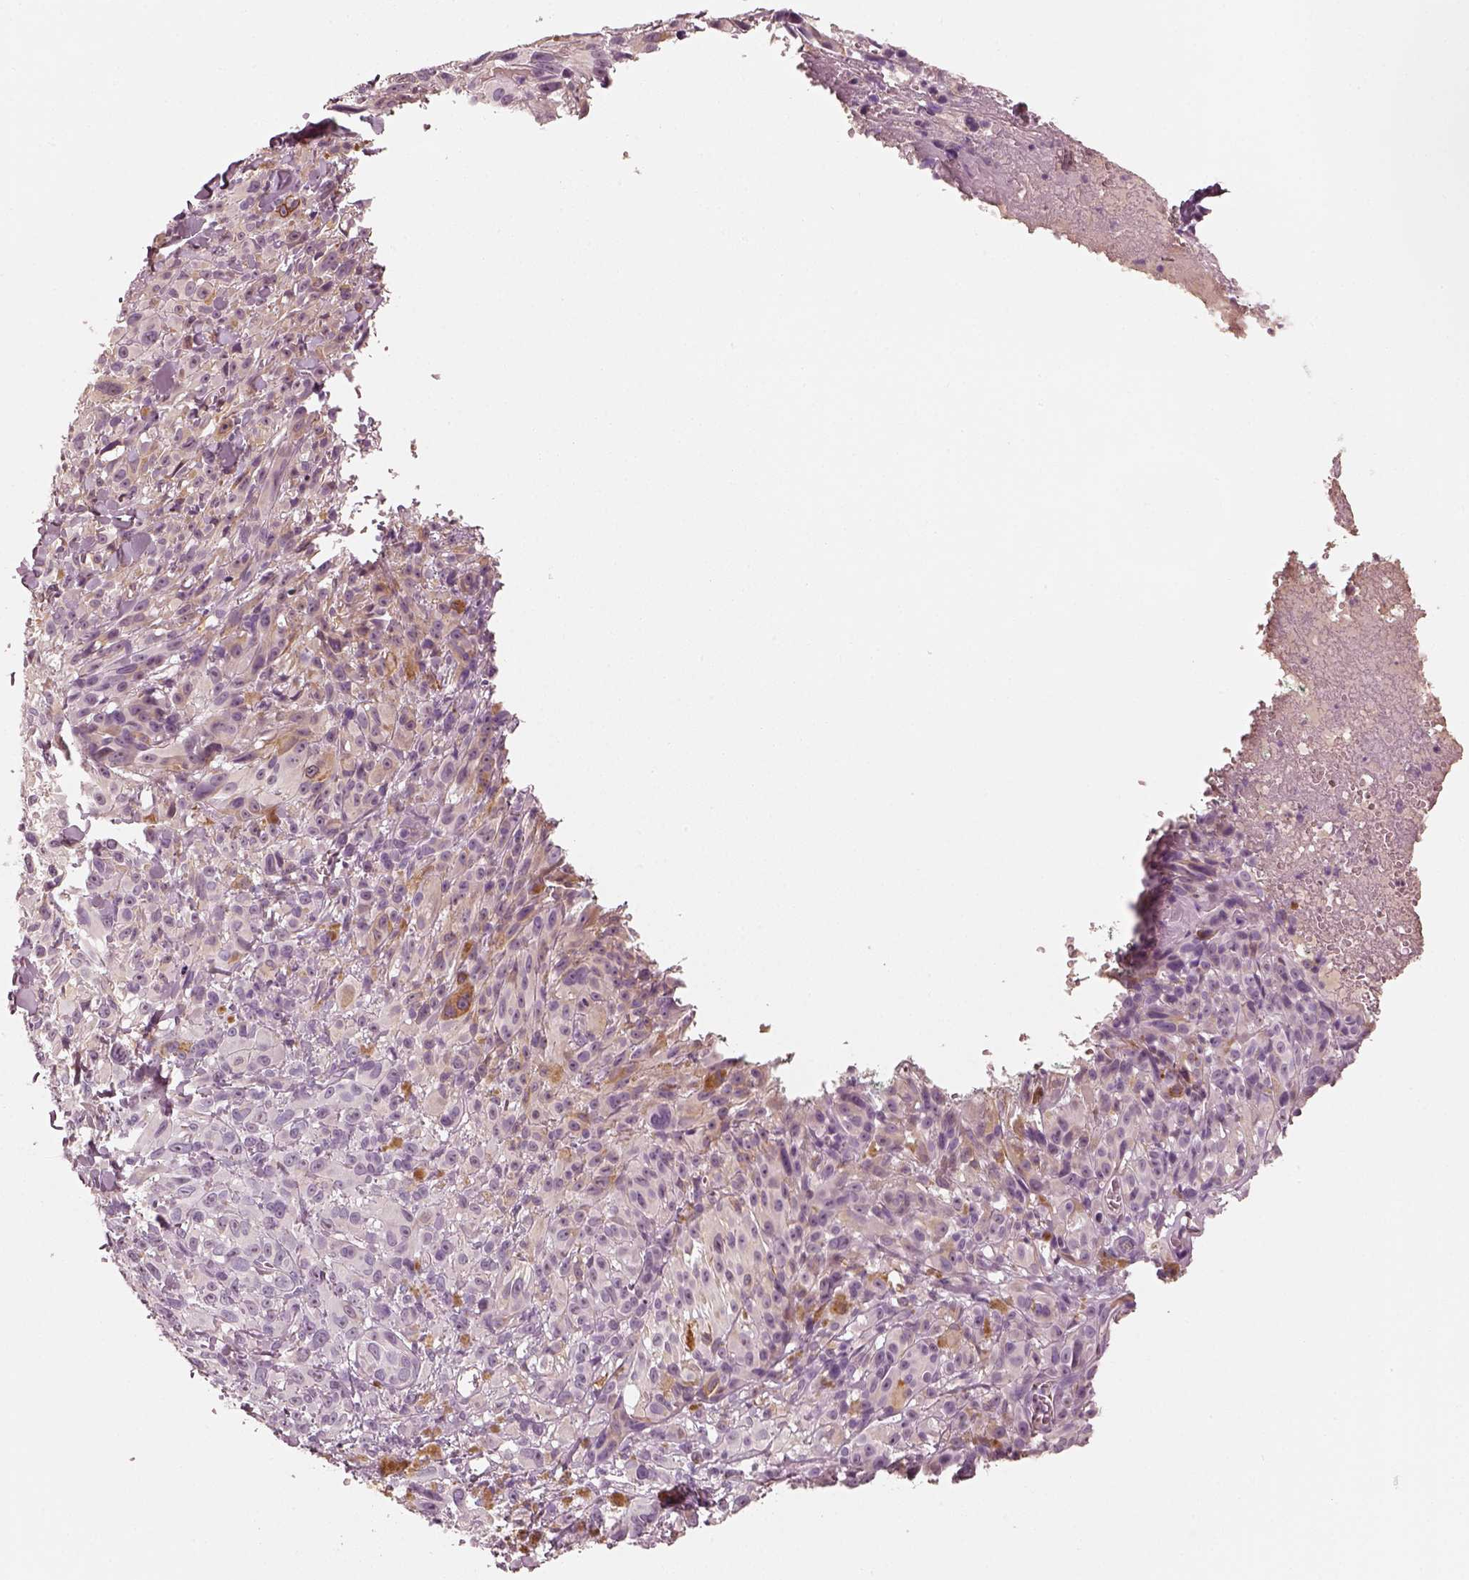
{"staining": {"intensity": "negative", "quantity": "none", "location": "none"}, "tissue": "melanoma", "cell_type": "Tumor cells", "image_type": "cancer", "snomed": [{"axis": "morphology", "description": "Malignant melanoma, NOS"}, {"axis": "topography", "description": "Skin"}], "caption": "High power microscopy photomicrograph of an immunohistochemistry (IHC) micrograph of malignant melanoma, revealing no significant staining in tumor cells.", "gene": "RS1", "patient": {"sex": "male", "age": 83}}